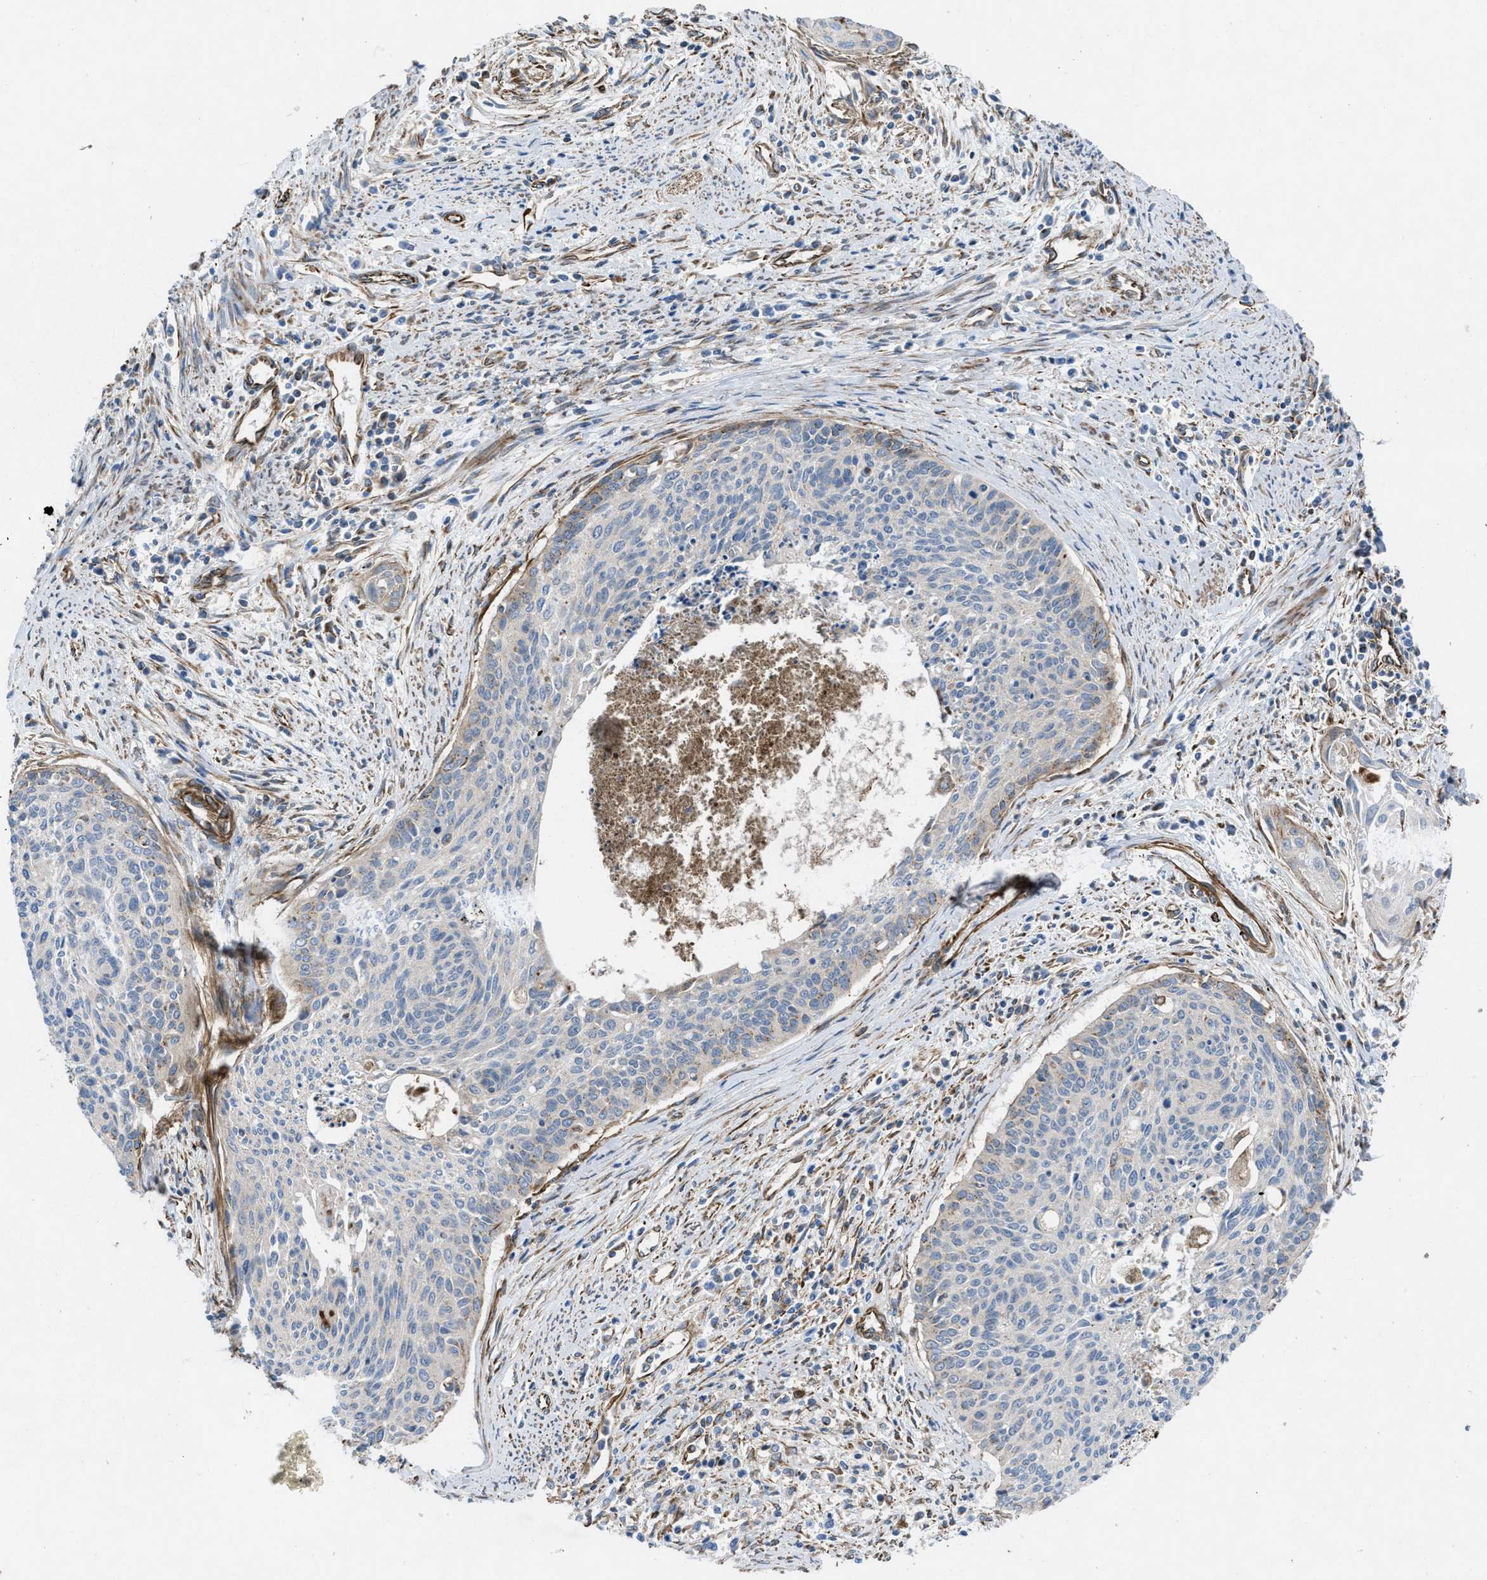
{"staining": {"intensity": "weak", "quantity": "<25%", "location": "cytoplasmic/membranous"}, "tissue": "cervical cancer", "cell_type": "Tumor cells", "image_type": "cancer", "snomed": [{"axis": "morphology", "description": "Squamous cell carcinoma, NOS"}, {"axis": "topography", "description": "Cervix"}], "caption": "Tumor cells are negative for brown protein staining in cervical cancer.", "gene": "SLC6A9", "patient": {"sex": "female", "age": 55}}